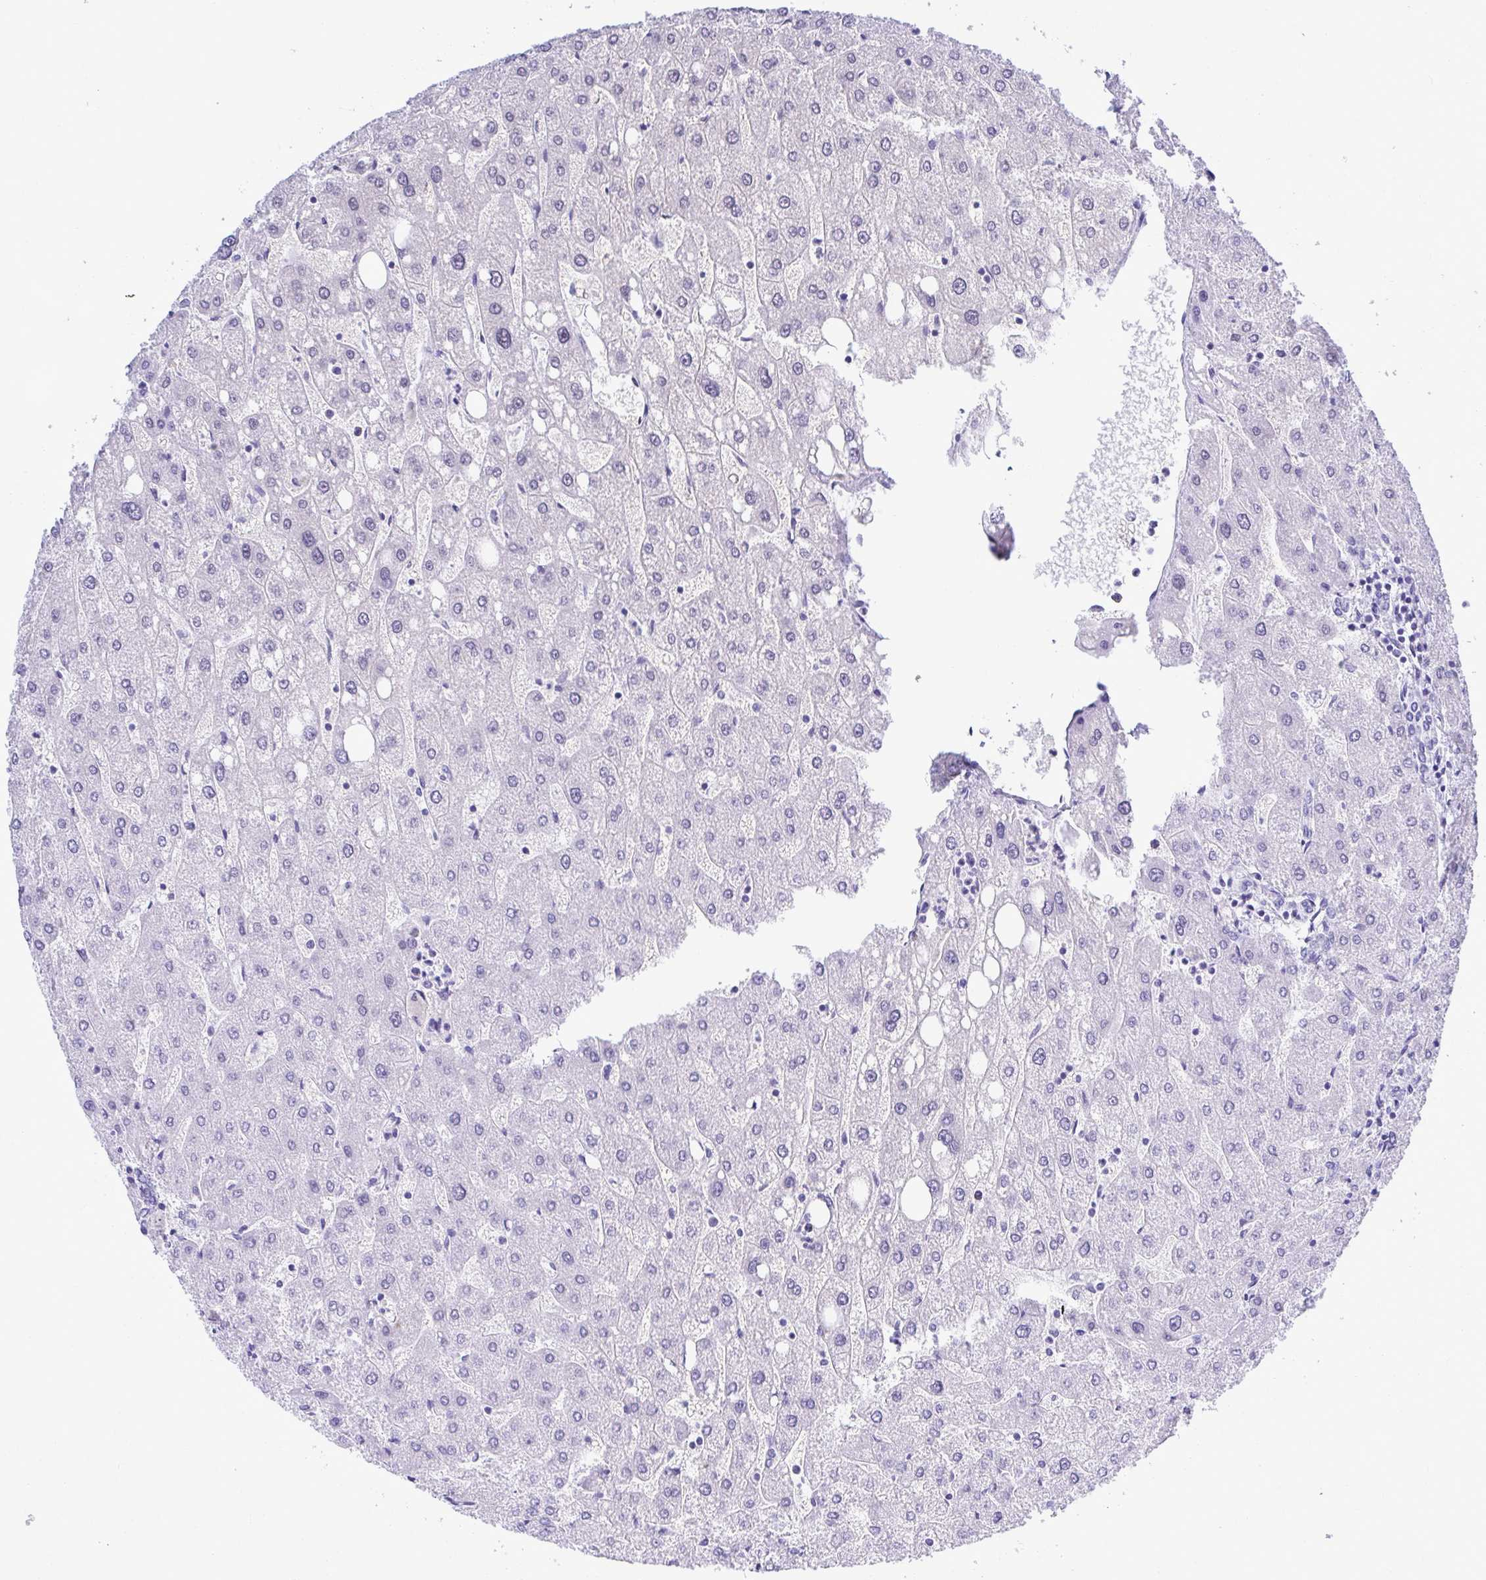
{"staining": {"intensity": "negative", "quantity": "none", "location": "none"}, "tissue": "liver", "cell_type": "Cholangiocytes", "image_type": "normal", "snomed": [{"axis": "morphology", "description": "Normal tissue, NOS"}, {"axis": "topography", "description": "Liver"}], "caption": "The micrograph reveals no staining of cholangiocytes in unremarkable liver. The staining was performed using DAB to visualize the protein expression in brown, while the nuclei were stained in blue with hematoxylin (Magnification: 20x).", "gene": "THOP1", "patient": {"sex": "male", "age": 67}}